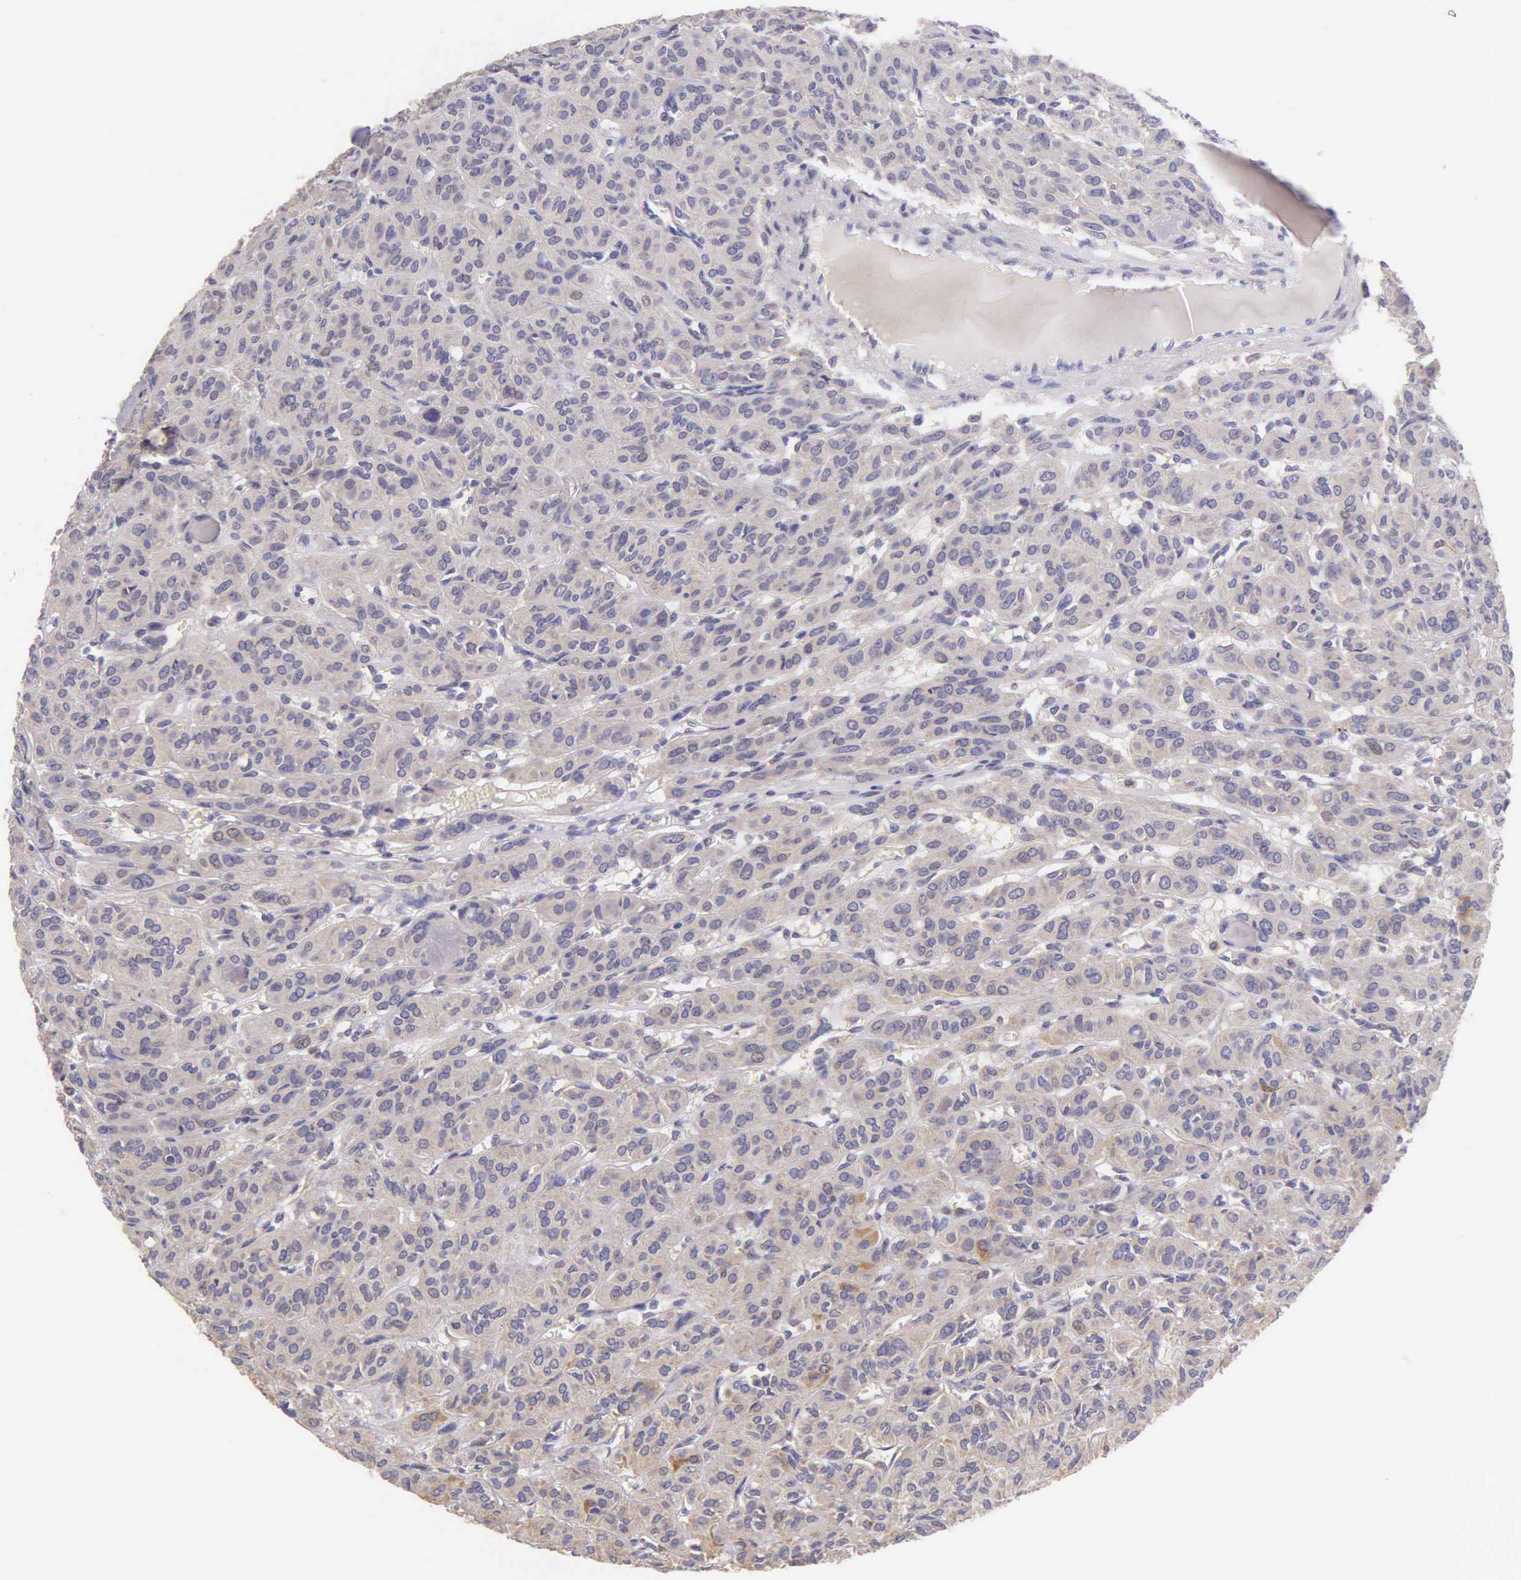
{"staining": {"intensity": "weak", "quantity": "<25%", "location": "cytoplasmic/membranous"}, "tissue": "thyroid cancer", "cell_type": "Tumor cells", "image_type": "cancer", "snomed": [{"axis": "morphology", "description": "Follicular adenoma carcinoma, NOS"}, {"axis": "topography", "description": "Thyroid gland"}], "caption": "Immunohistochemistry (IHC) of human thyroid follicular adenoma carcinoma reveals no staining in tumor cells.", "gene": "ESR1", "patient": {"sex": "female", "age": 71}}